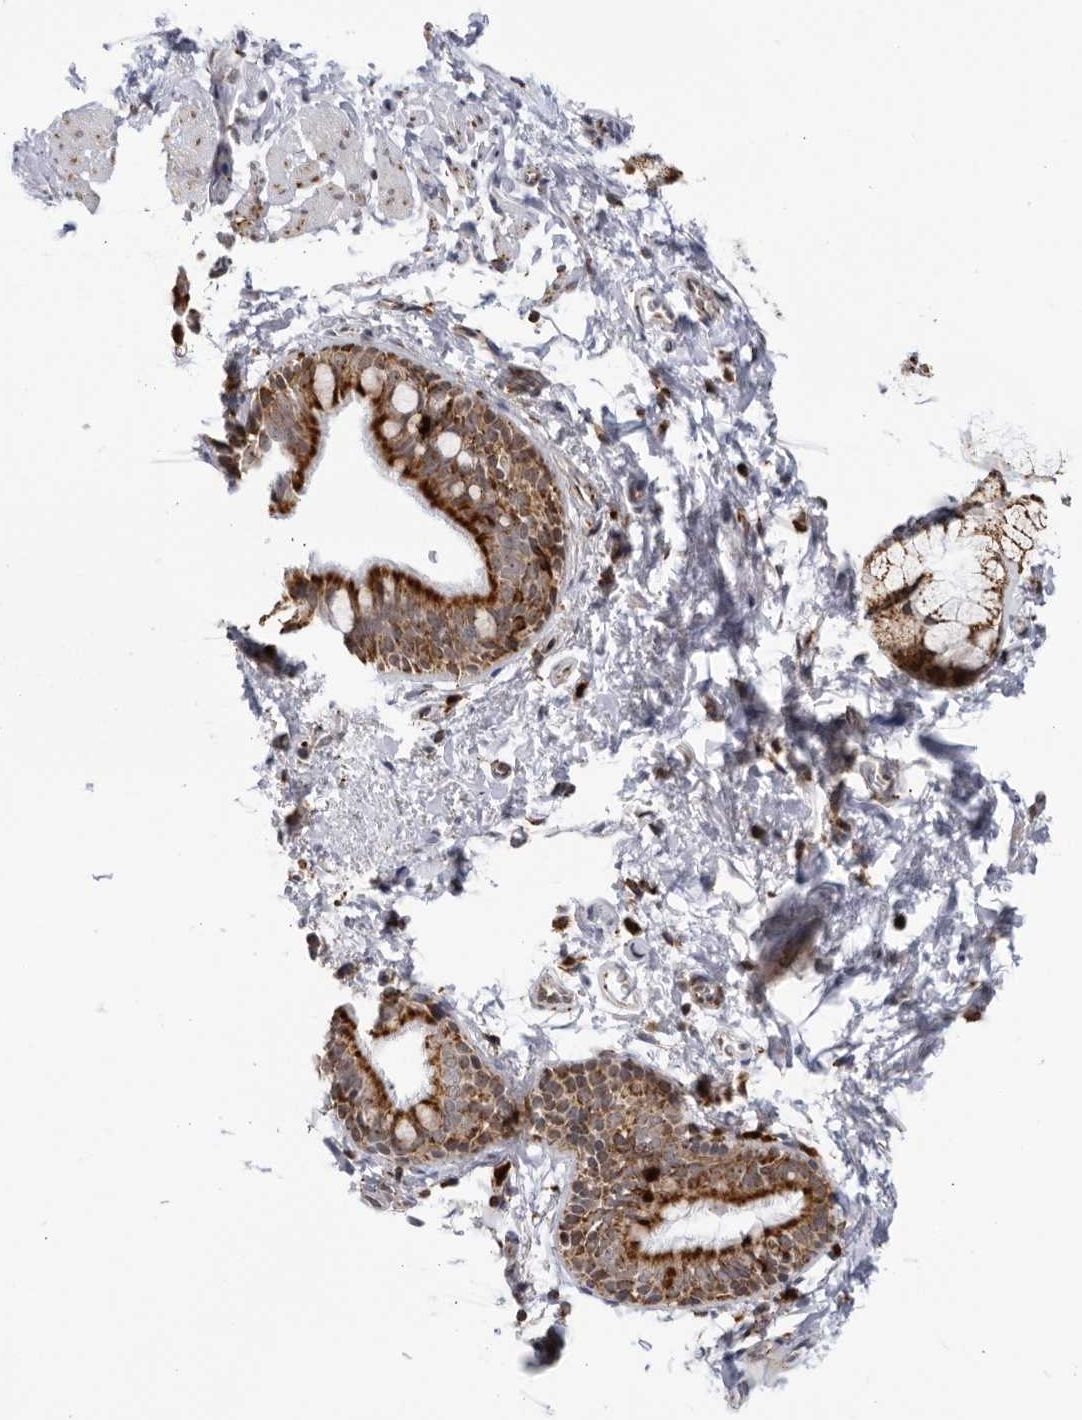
{"staining": {"intensity": "strong", "quantity": ">75%", "location": "cytoplasmic/membranous,nuclear"}, "tissue": "bronchus", "cell_type": "Respiratory epithelial cells", "image_type": "normal", "snomed": [{"axis": "morphology", "description": "Normal tissue, NOS"}, {"axis": "topography", "description": "Cartilage tissue"}, {"axis": "topography", "description": "Bronchus"}, {"axis": "topography", "description": "Lung"}], "caption": "Brown immunohistochemical staining in unremarkable bronchus shows strong cytoplasmic/membranous,nuclear positivity in approximately >75% of respiratory epithelial cells.", "gene": "RBM34", "patient": {"sex": "male", "age": 64}}